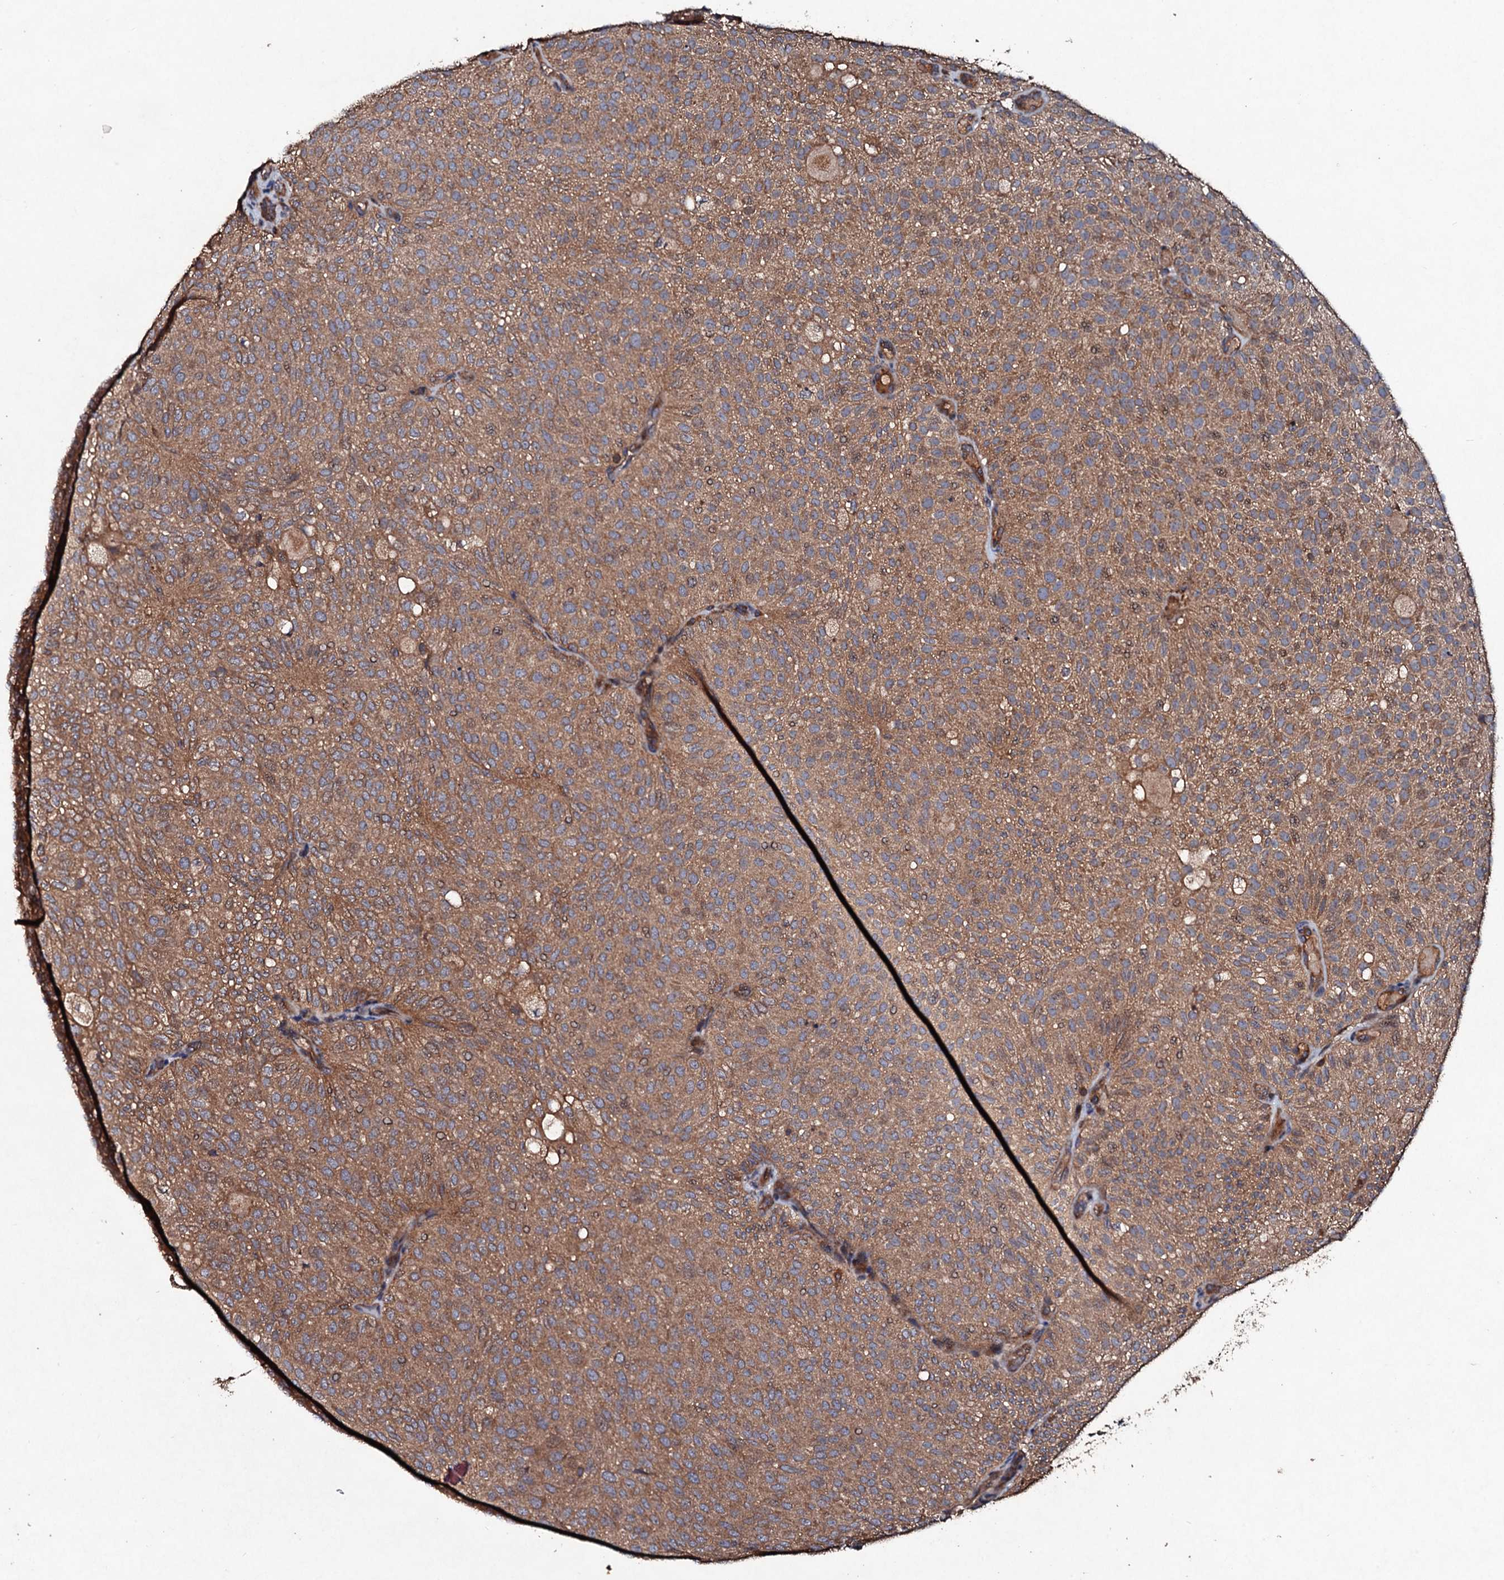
{"staining": {"intensity": "moderate", "quantity": ">75%", "location": "cytoplasmic/membranous"}, "tissue": "urothelial cancer", "cell_type": "Tumor cells", "image_type": "cancer", "snomed": [{"axis": "morphology", "description": "Urothelial carcinoma, Low grade"}, {"axis": "topography", "description": "Urinary bladder"}], "caption": "Immunohistochemical staining of human urothelial cancer exhibits medium levels of moderate cytoplasmic/membranous expression in about >75% of tumor cells. (IHC, brightfield microscopy, high magnification).", "gene": "KERA", "patient": {"sex": "male", "age": 78}}